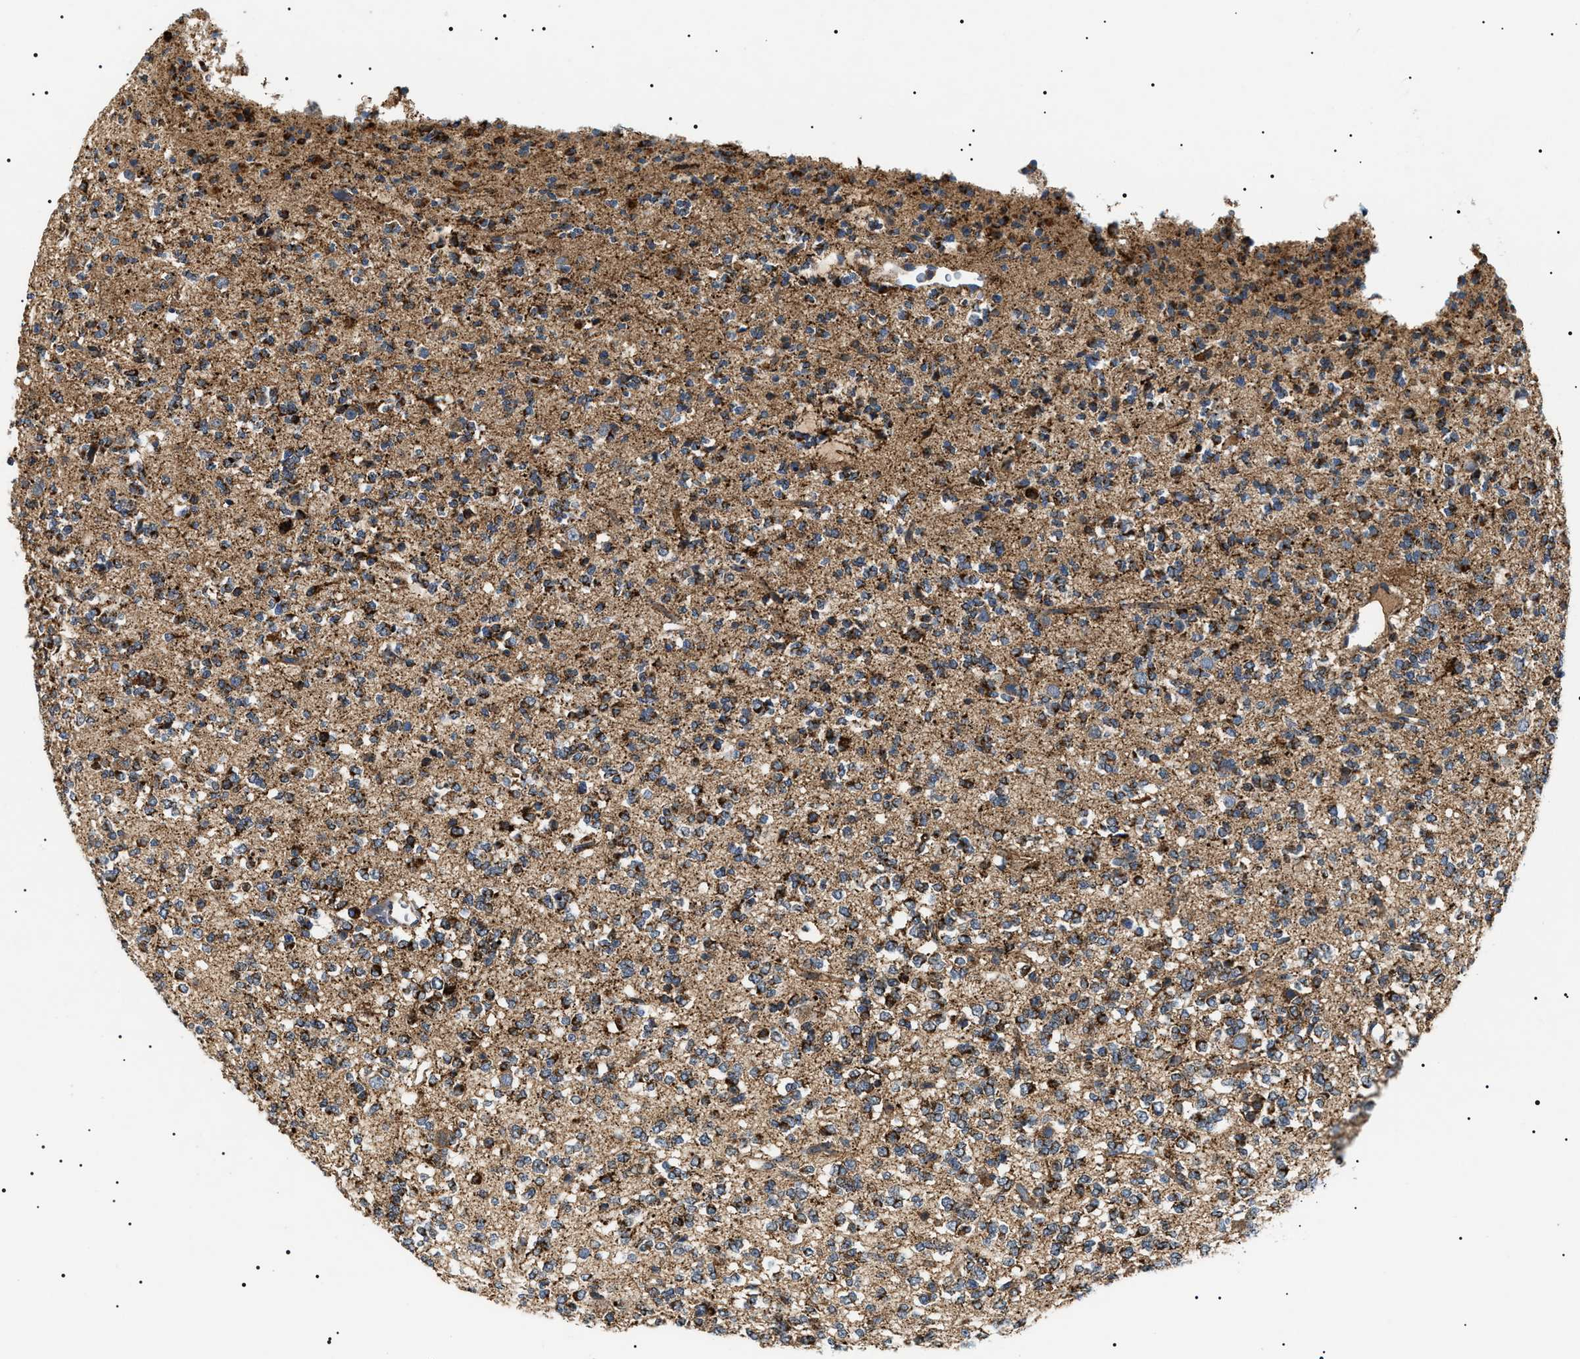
{"staining": {"intensity": "moderate", "quantity": ">75%", "location": "cytoplasmic/membranous"}, "tissue": "glioma", "cell_type": "Tumor cells", "image_type": "cancer", "snomed": [{"axis": "morphology", "description": "Glioma, malignant, Low grade"}, {"axis": "topography", "description": "Brain"}], "caption": "A photomicrograph of malignant glioma (low-grade) stained for a protein exhibits moderate cytoplasmic/membranous brown staining in tumor cells.", "gene": "OXSM", "patient": {"sex": "male", "age": 38}}